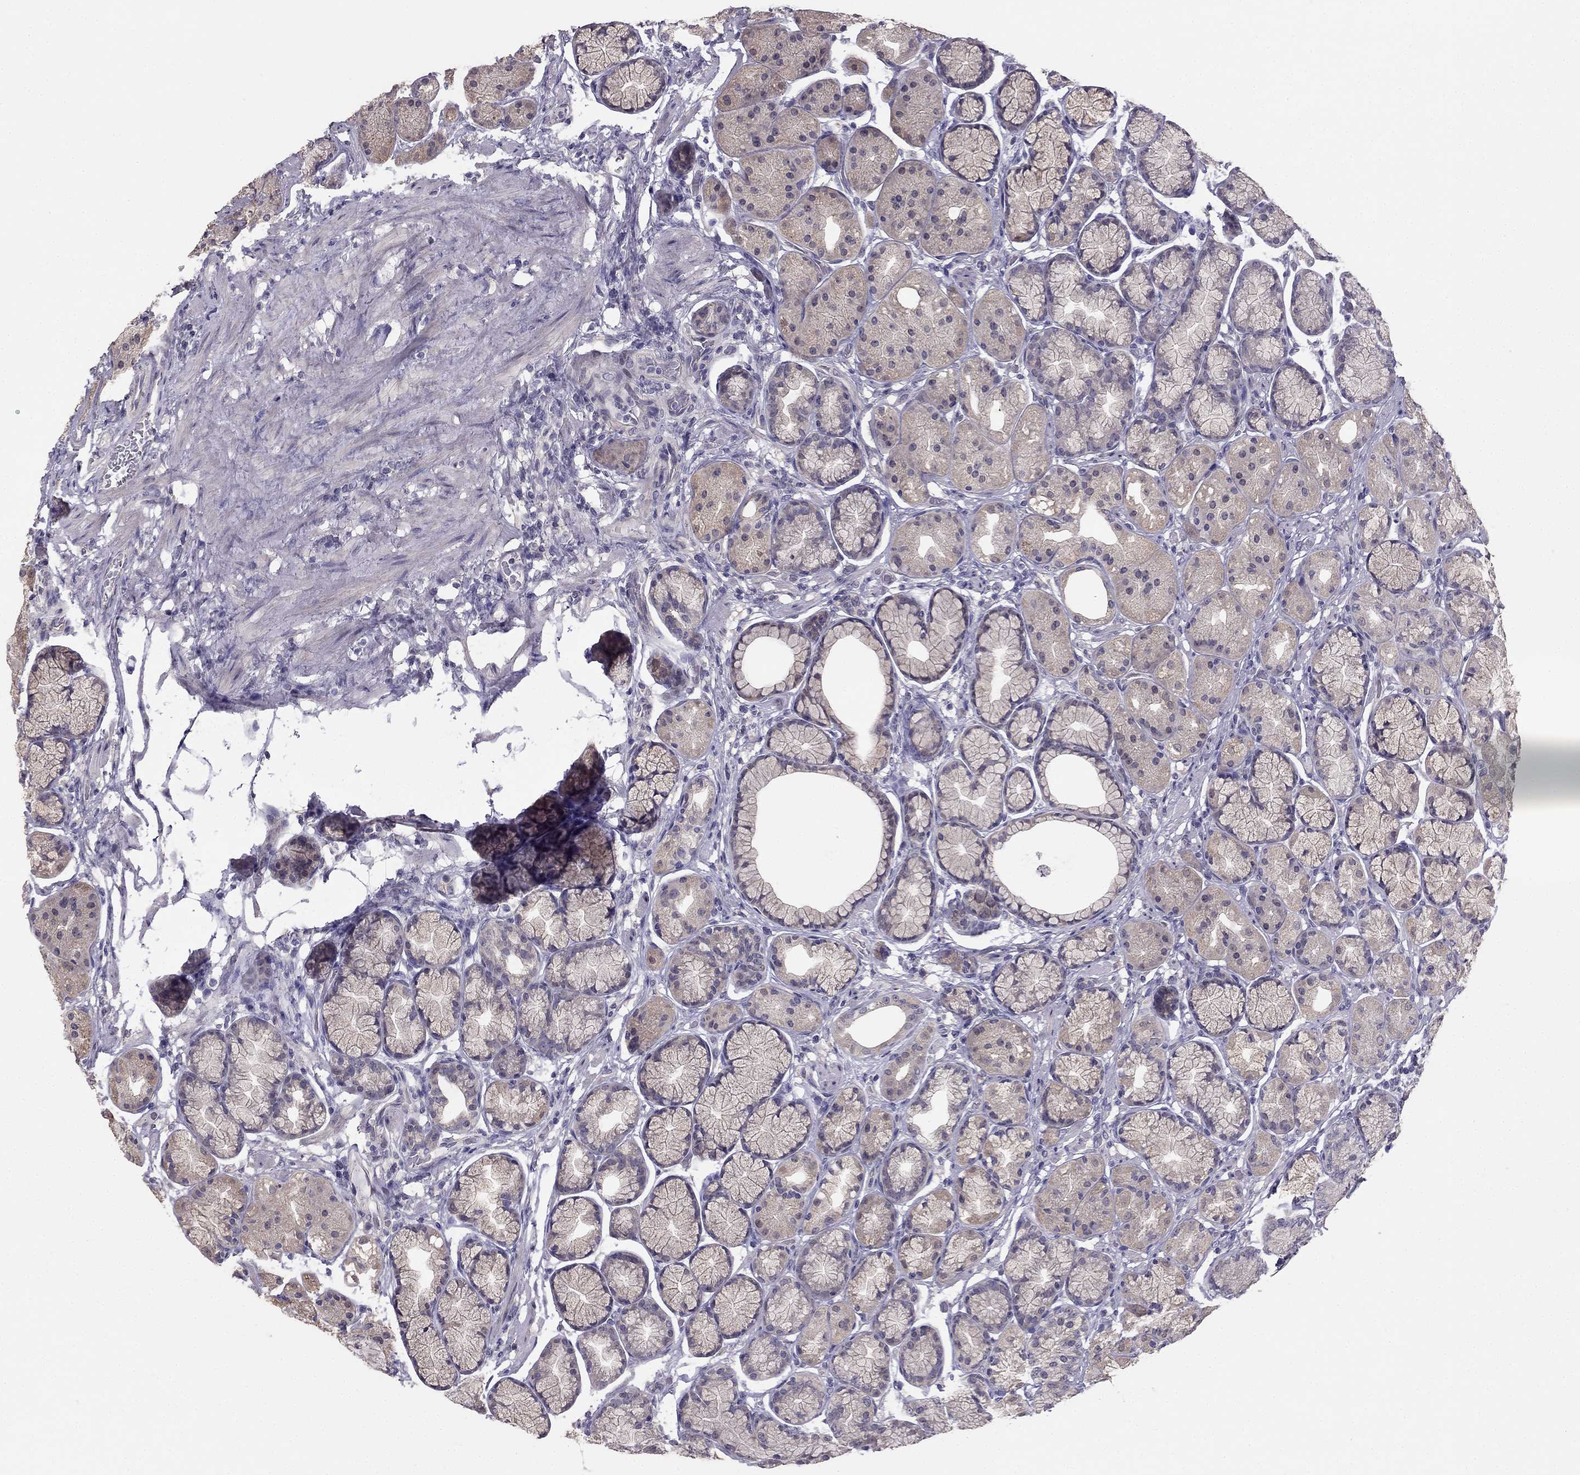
{"staining": {"intensity": "weak", "quantity": "<25%", "location": "cytoplasmic/membranous"}, "tissue": "stomach", "cell_type": "Glandular cells", "image_type": "normal", "snomed": [{"axis": "morphology", "description": "Normal tissue, NOS"}, {"axis": "morphology", "description": "Adenocarcinoma, NOS"}, {"axis": "morphology", "description": "Adenocarcinoma, High grade"}, {"axis": "topography", "description": "Stomach, upper"}, {"axis": "topography", "description": "Stomach"}], "caption": "Immunohistochemistry (IHC) image of benign stomach: human stomach stained with DAB (3,3'-diaminobenzidine) displays no significant protein positivity in glandular cells. Nuclei are stained in blue.", "gene": "HSFX1", "patient": {"sex": "female", "age": 65}}